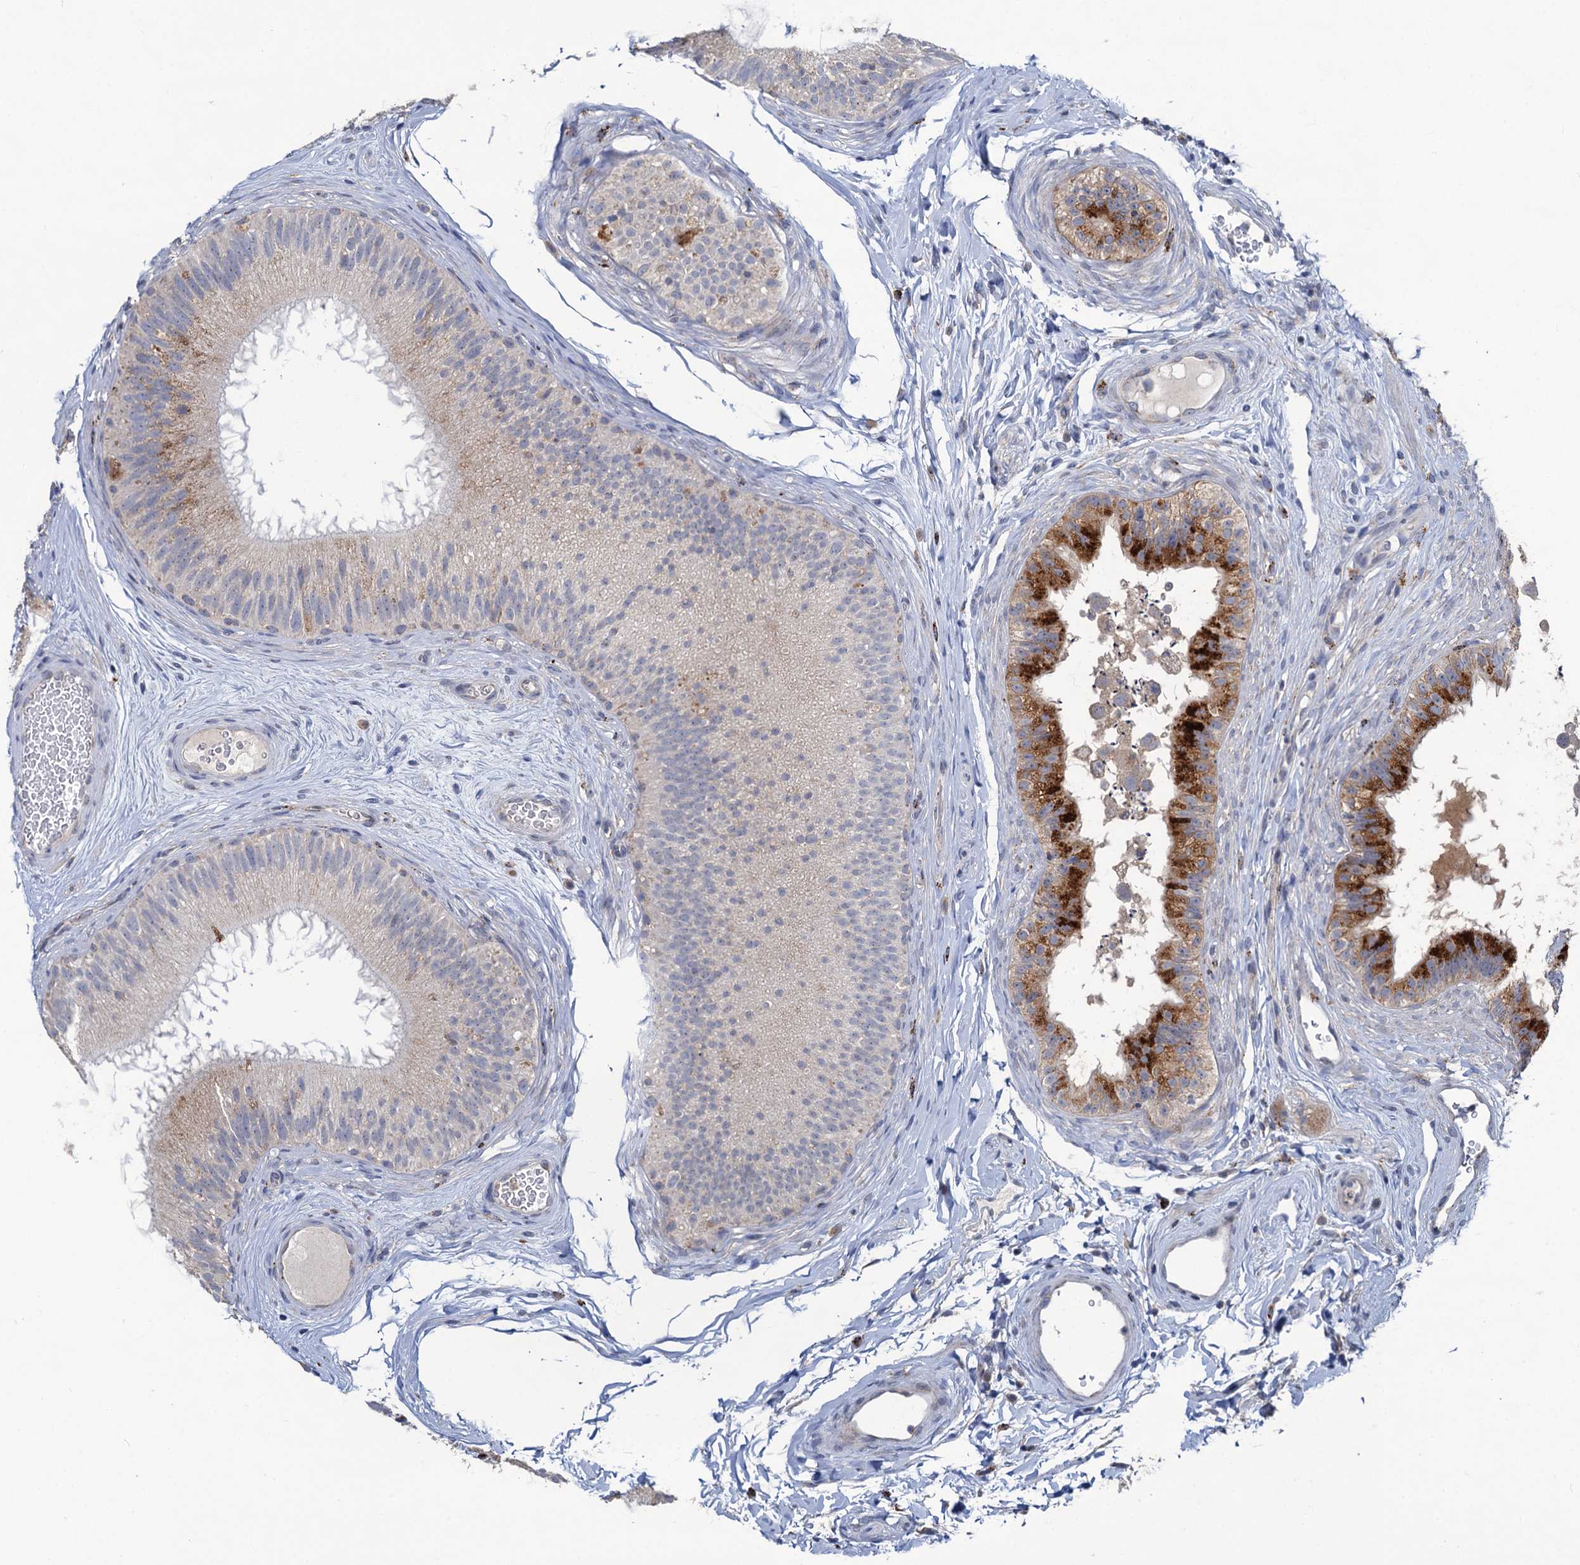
{"staining": {"intensity": "strong", "quantity": "25%-75%", "location": "cytoplasmic/membranous"}, "tissue": "epididymis", "cell_type": "Glandular cells", "image_type": "normal", "snomed": [{"axis": "morphology", "description": "Normal tissue, NOS"}, {"axis": "topography", "description": "Epididymis"}], "caption": "Strong cytoplasmic/membranous protein staining is identified in about 25%-75% of glandular cells in epididymis. The staining was performed using DAB (3,3'-diaminobenzidine), with brown indicating positive protein expression. Nuclei are stained blue with hematoxylin.", "gene": "ANKS3", "patient": {"sex": "male", "age": 45}}